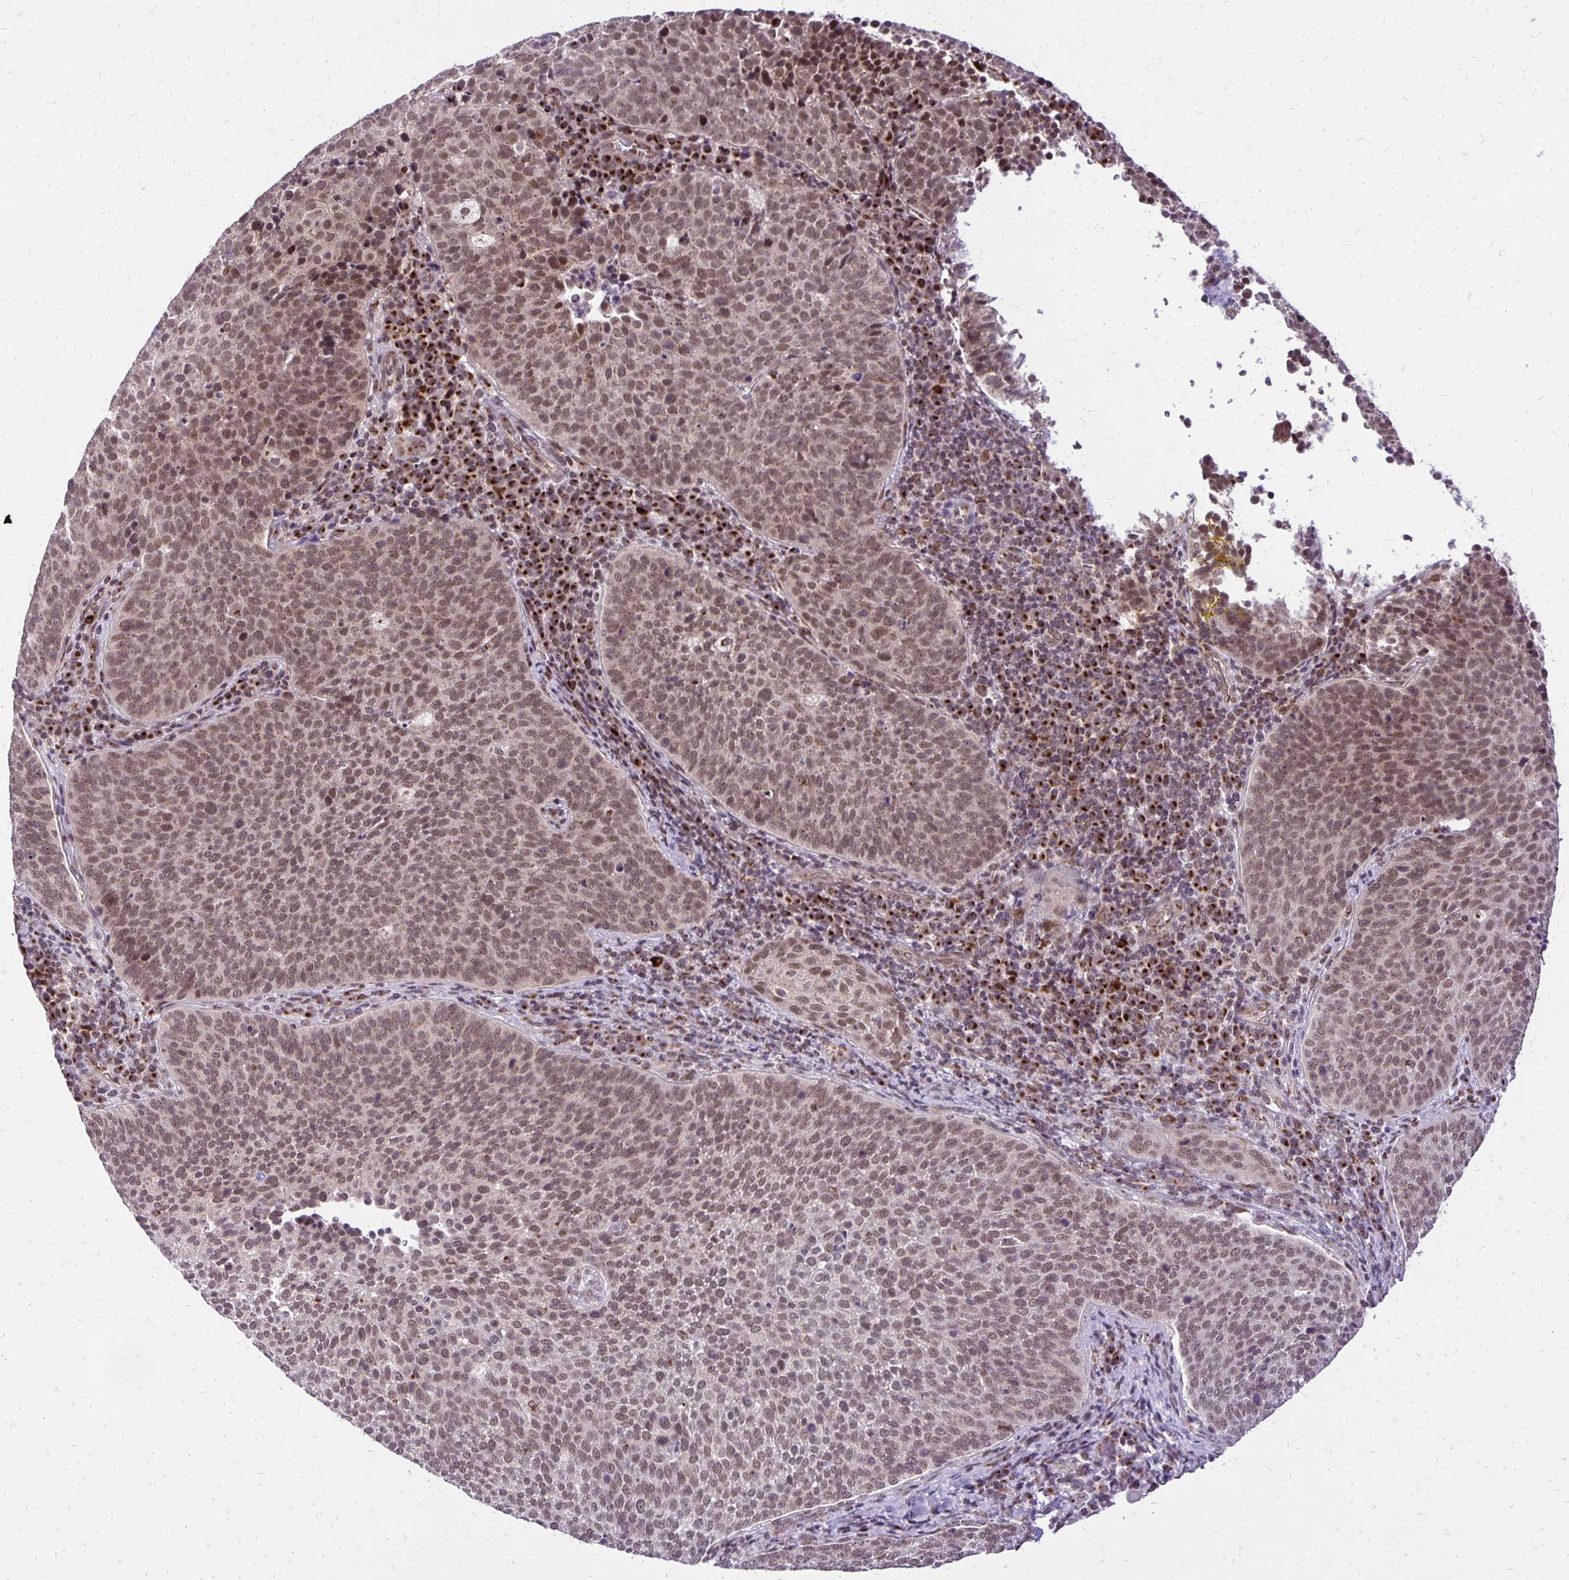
{"staining": {"intensity": "moderate", "quantity": ">75%", "location": "nuclear"}, "tissue": "cervical cancer", "cell_type": "Tumor cells", "image_type": "cancer", "snomed": [{"axis": "morphology", "description": "Squamous cell carcinoma, NOS"}, {"axis": "topography", "description": "Cervix"}], "caption": "High-magnification brightfield microscopy of cervical cancer (squamous cell carcinoma) stained with DAB (brown) and counterstained with hematoxylin (blue). tumor cells exhibit moderate nuclear positivity is identified in about>75% of cells.", "gene": "GOLGA5", "patient": {"sex": "female", "age": 34}}